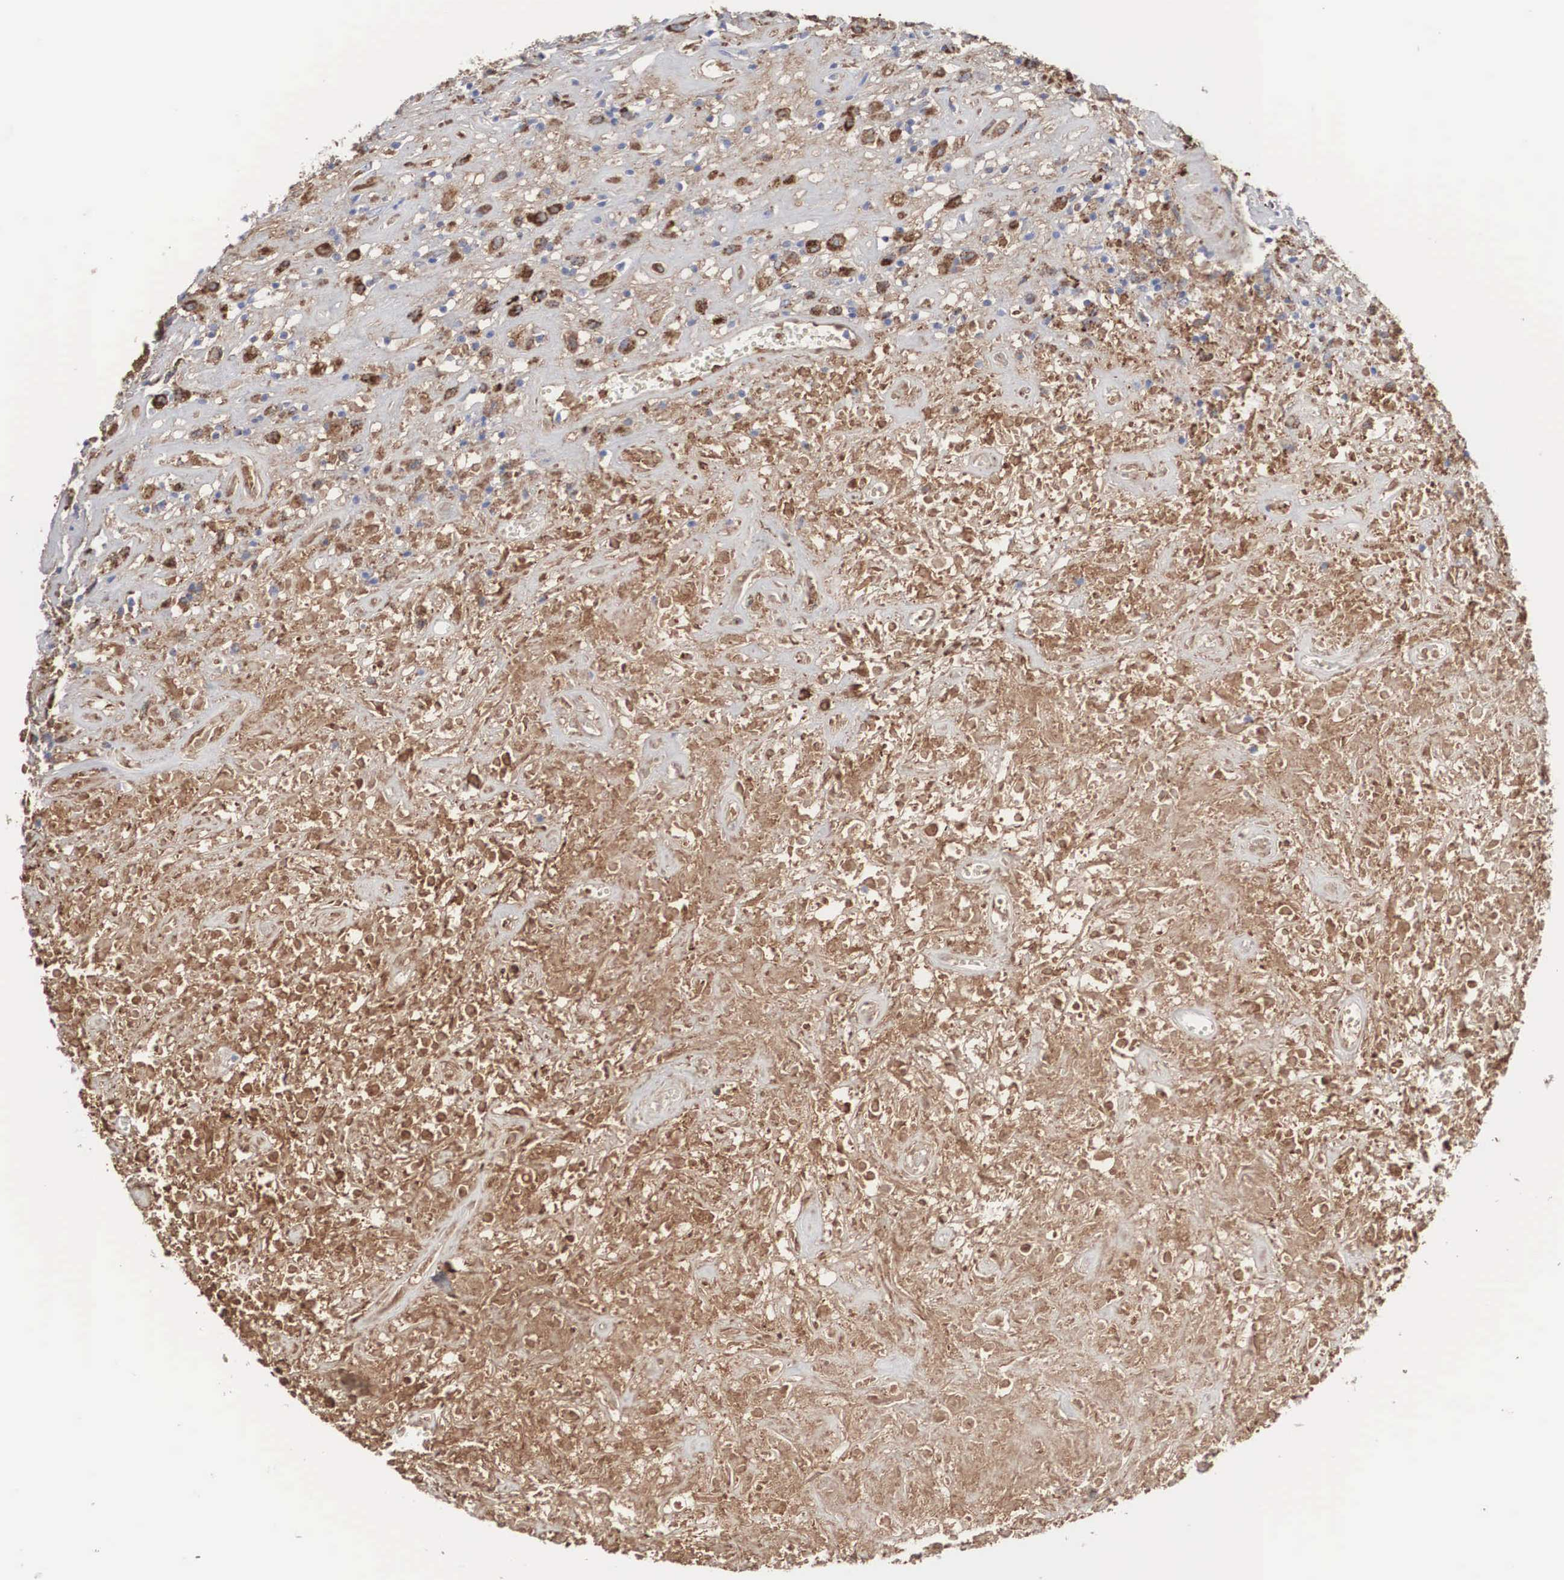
{"staining": {"intensity": "weak", "quantity": "25%-75%", "location": "cytoplasmic/membranous"}, "tissue": "lymphoma", "cell_type": "Tumor cells", "image_type": "cancer", "snomed": [{"axis": "morphology", "description": "Hodgkin's disease, NOS"}, {"axis": "topography", "description": "Lymph node"}], "caption": "Lymphoma stained with immunohistochemistry (IHC) reveals weak cytoplasmic/membranous staining in approximately 25%-75% of tumor cells.", "gene": "LGALS3BP", "patient": {"sex": "male", "age": 46}}